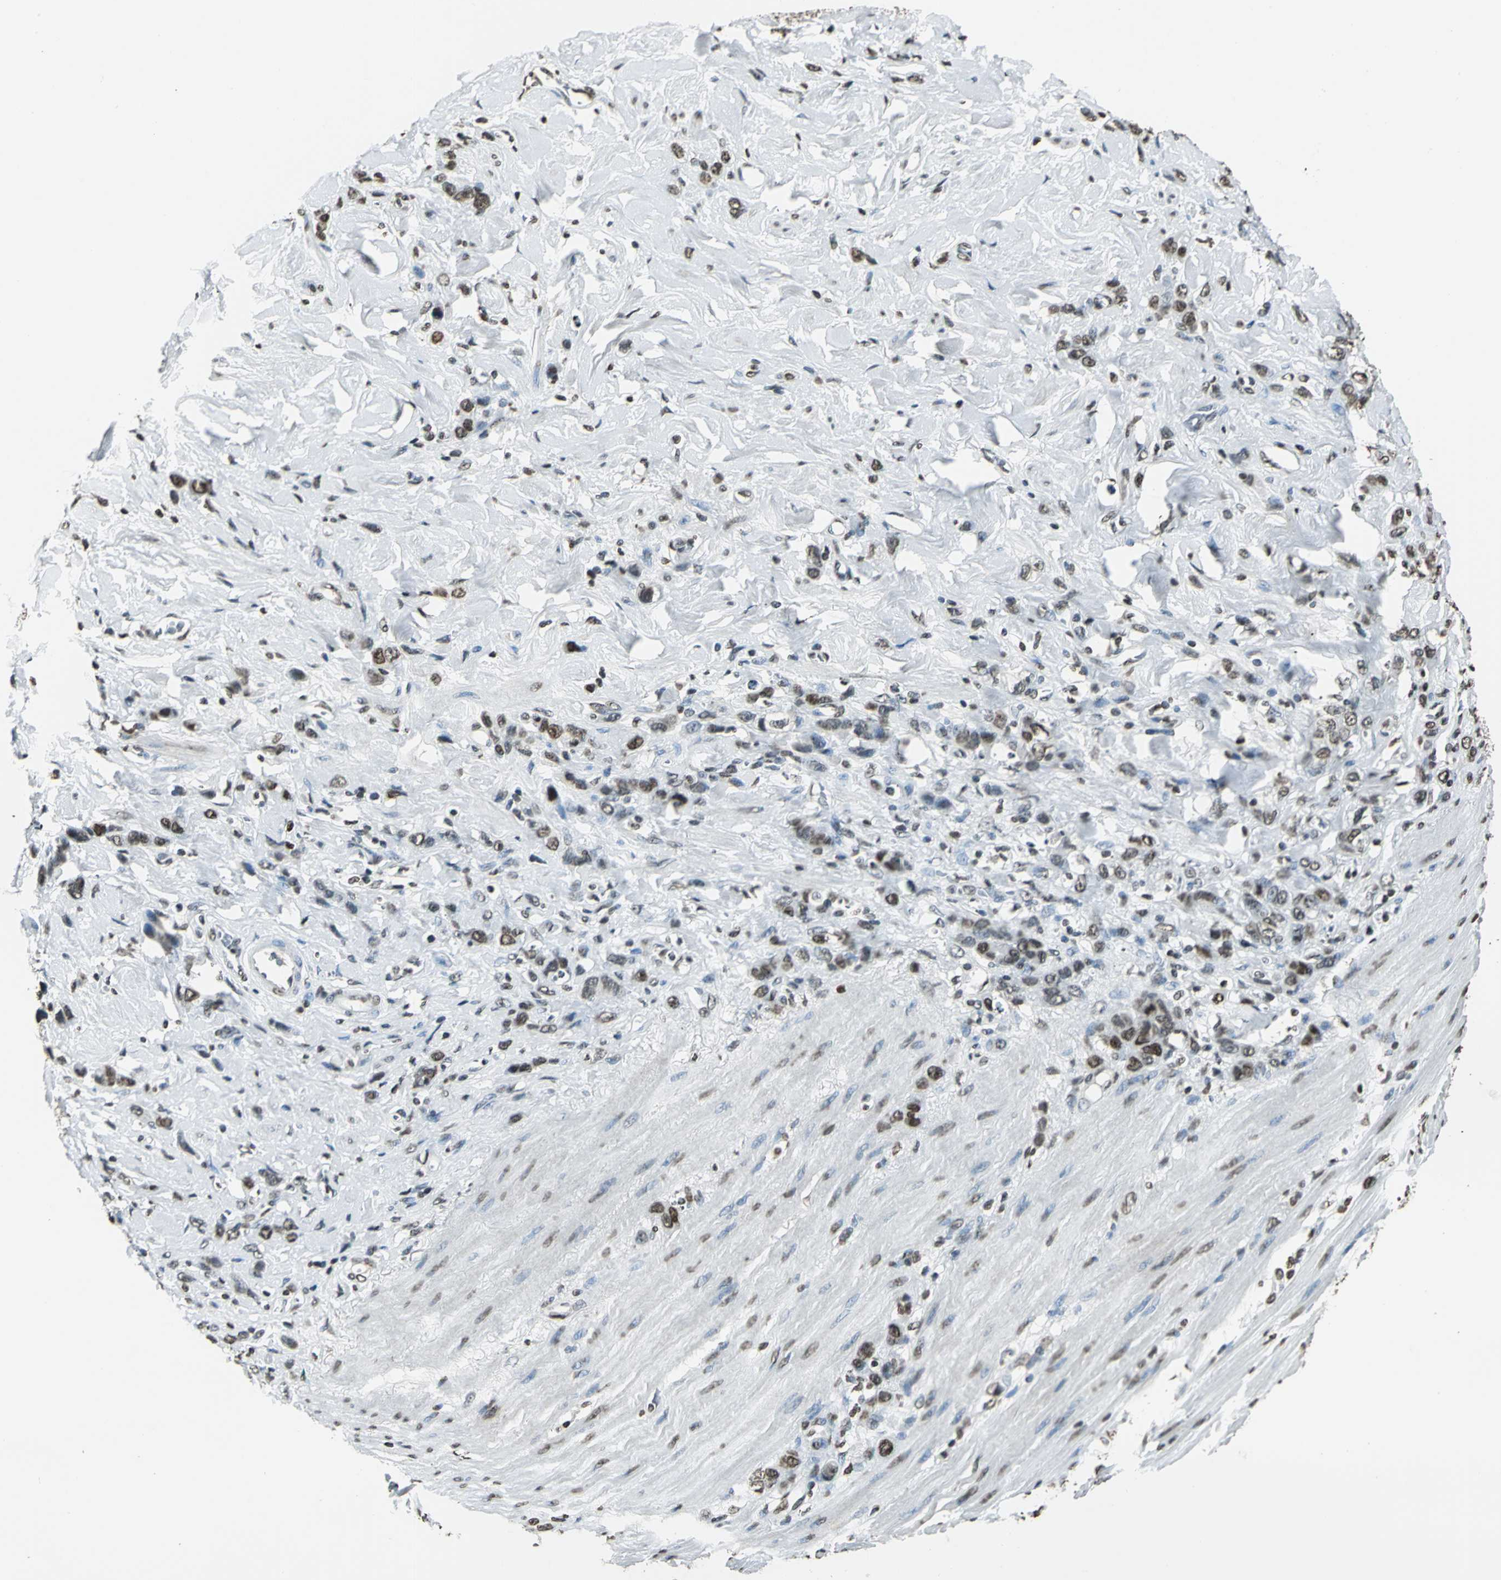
{"staining": {"intensity": "moderate", "quantity": ">75%", "location": "nuclear"}, "tissue": "stomach cancer", "cell_type": "Tumor cells", "image_type": "cancer", "snomed": [{"axis": "morphology", "description": "Normal tissue, NOS"}, {"axis": "morphology", "description": "Adenocarcinoma, NOS"}, {"axis": "topography", "description": "Stomach"}], "caption": "Immunohistochemistry (IHC) histopathology image of neoplastic tissue: stomach adenocarcinoma stained using IHC exhibits medium levels of moderate protein expression localized specifically in the nuclear of tumor cells, appearing as a nuclear brown color.", "gene": "MCM4", "patient": {"sex": "male", "age": 82}}